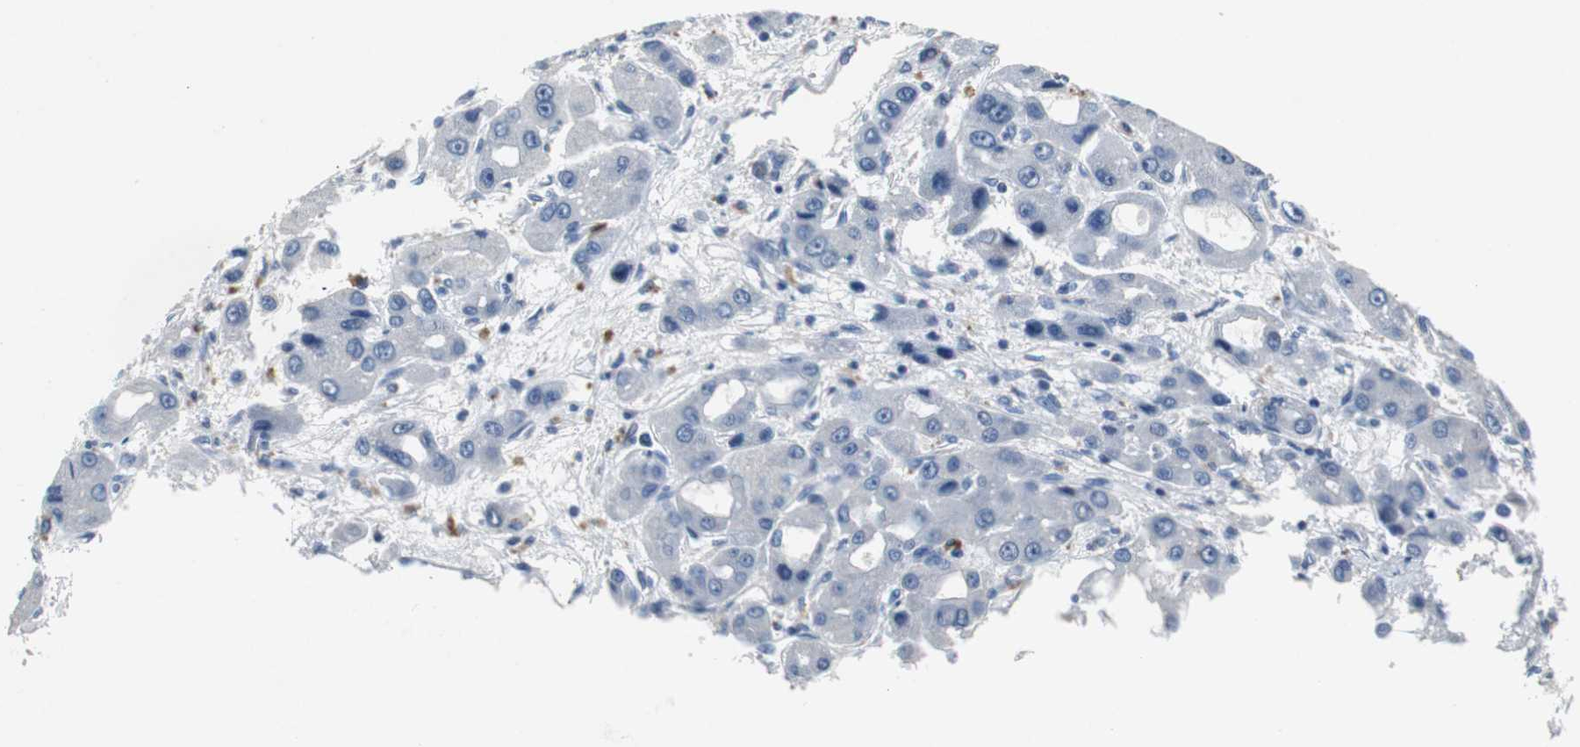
{"staining": {"intensity": "negative", "quantity": "none", "location": "none"}, "tissue": "liver cancer", "cell_type": "Tumor cells", "image_type": "cancer", "snomed": [{"axis": "morphology", "description": "Carcinoma, Hepatocellular, NOS"}, {"axis": "topography", "description": "Liver"}], "caption": "Tumor cells show no significant positivity in liver cancer.", "gene": "LRP2", "patient": {"sex": "male", "age": 55}}